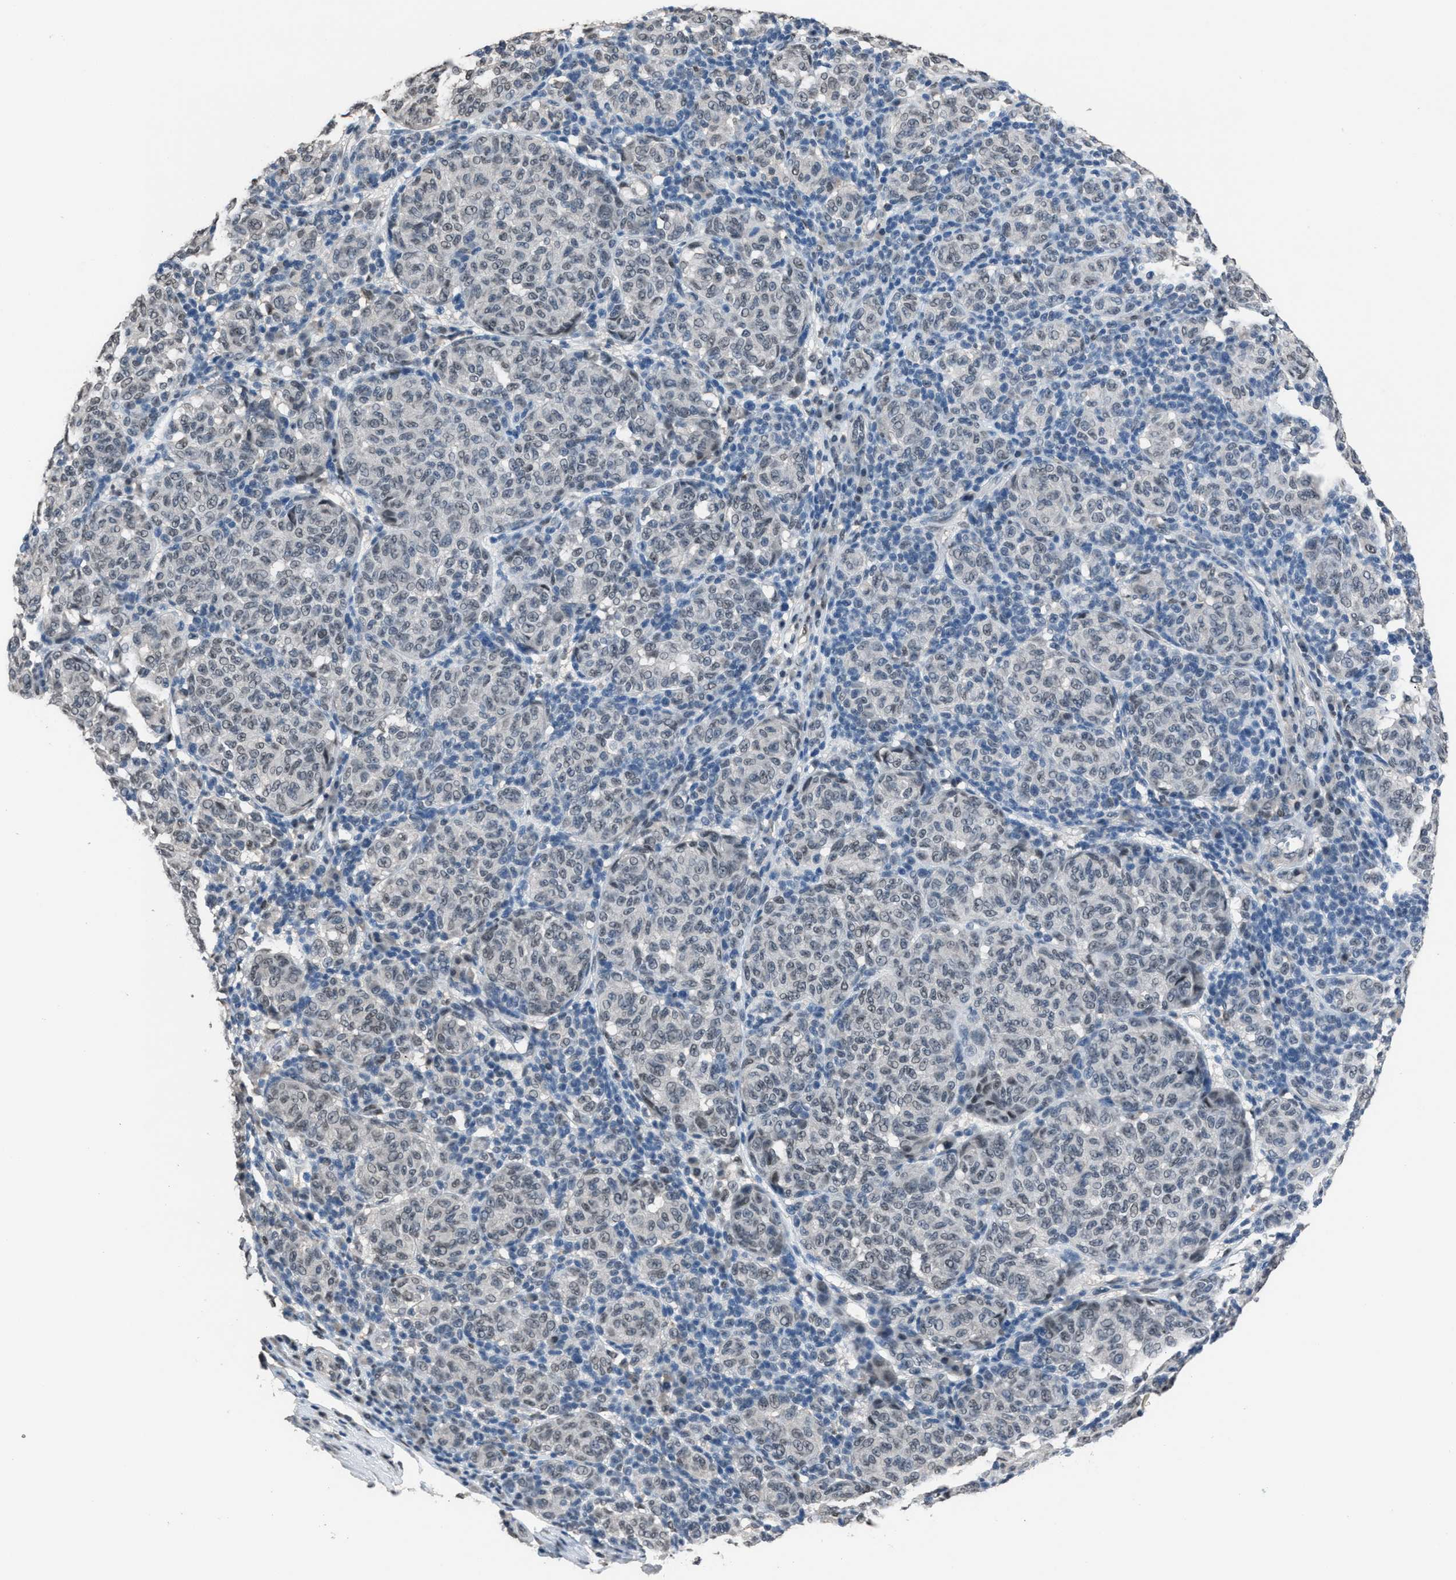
{"staining": {"intensity": "weak", "quantity": "25%-75%", "location": "nuclear"}, "tissue": "melanoma", "cell_type": "Tumor cells", "image_type": "cancer", "snomed": [{"axis": "morphology", "description": "Malignant melanoma, NOS"}, {"axis": "topography", "description": "Skin"}], "caption": "Protein analysis of melanoma tissue displays weak nuclear positivity in about 25%-75% of tumor cells.", "gene": "ZNF276", "patient": {"sex": "male", "age": 59}}